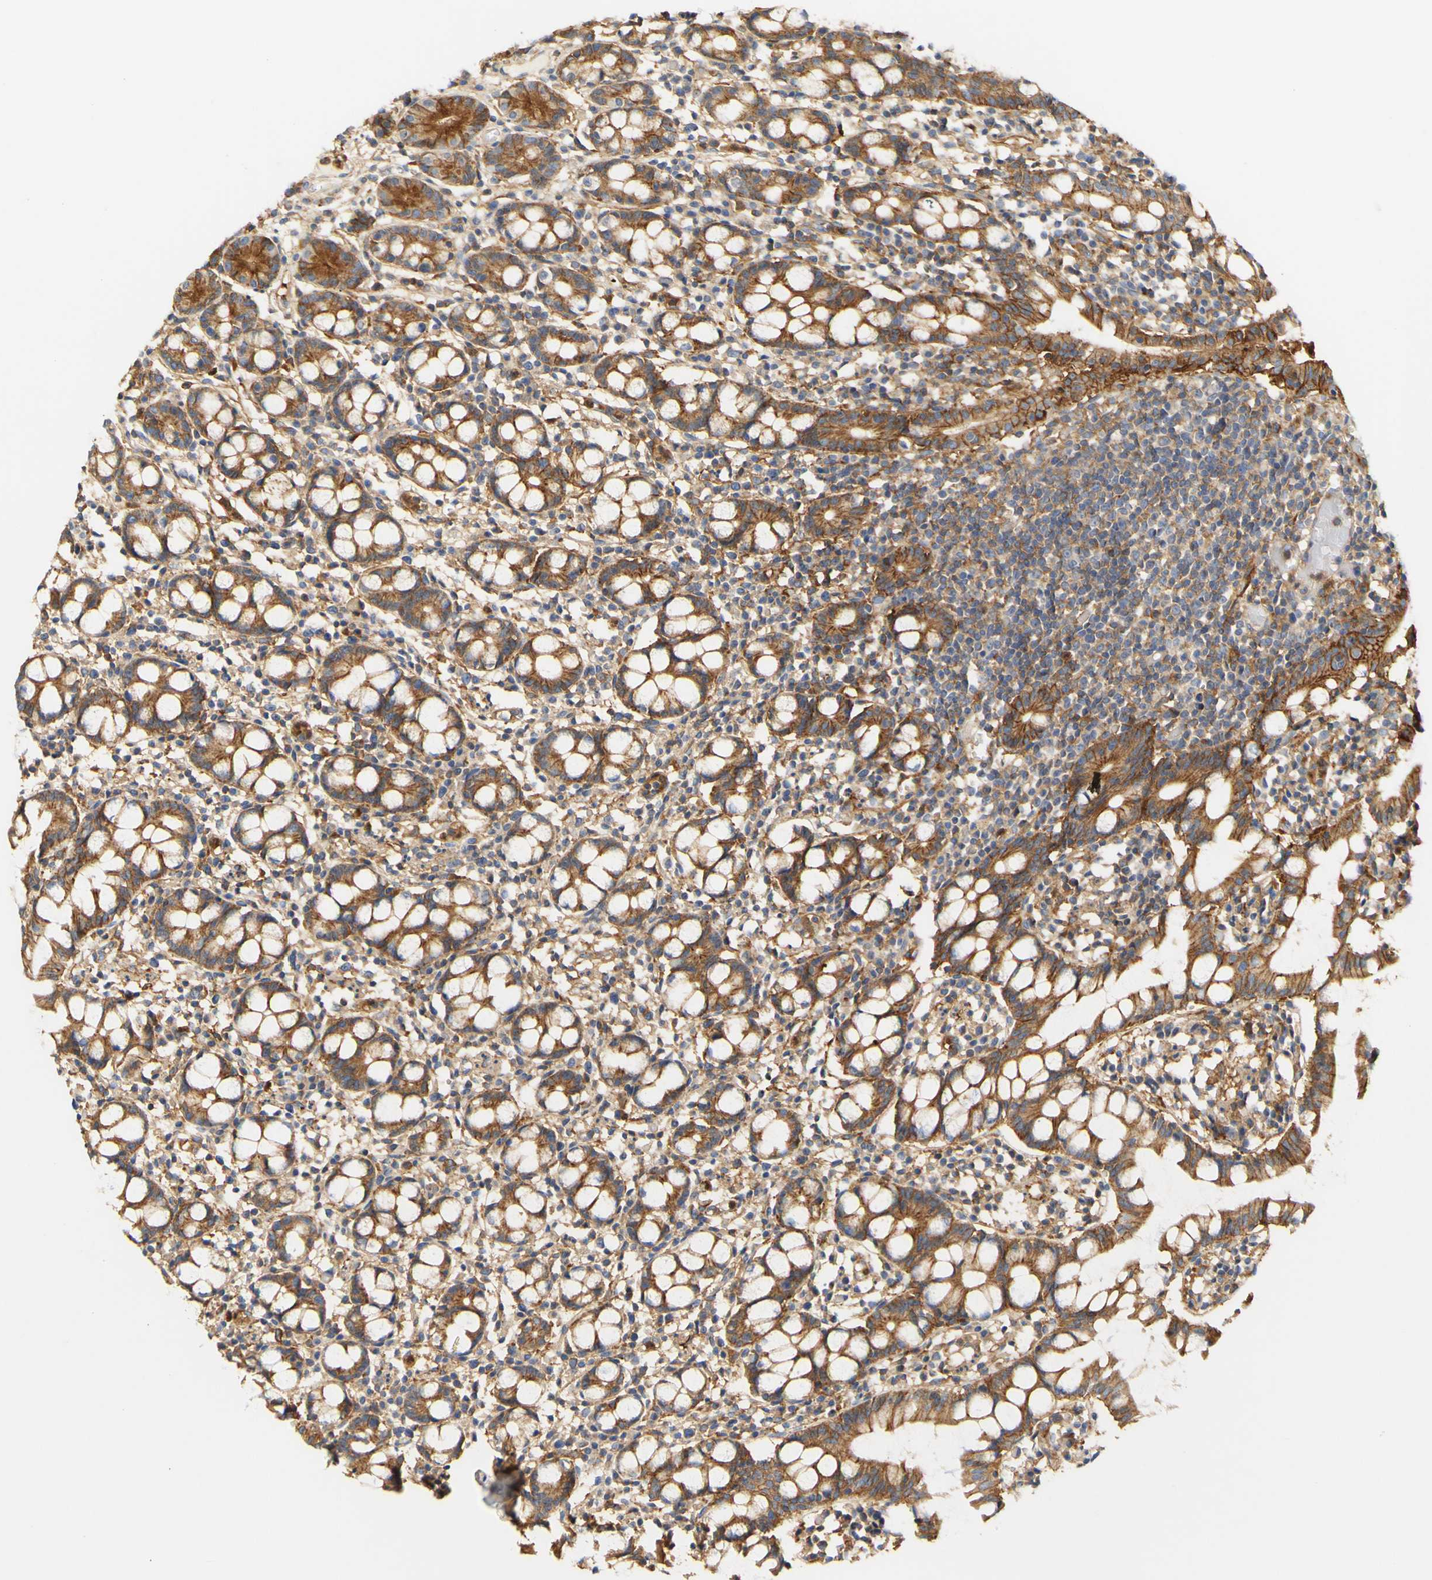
{"staining": {"intensity": "strong", "quantity": ">75%", "location": "cytoplasmic/membranous"}, "tissue": "small intestine", "cell_type": "Glandular cells", "image_type": "normal", "snomed": [{"axis": "morphology", "description": "Normal tissue, NOS"}, {"axis": "morphology", "description": "Cystadenocarcinoma, serous, Metastatic site"}, {"axis": "topography", "description": "Small intestine"}], "caption": "Small intestine stained with DAB (3,3'-diaminobenzidine) IHC displays high levels of strong cytoplasmic/membranous positivity in about >75% of glandular cells.", "gene": "PCDH7", "patient": {"sex": "female", "age": 61}}